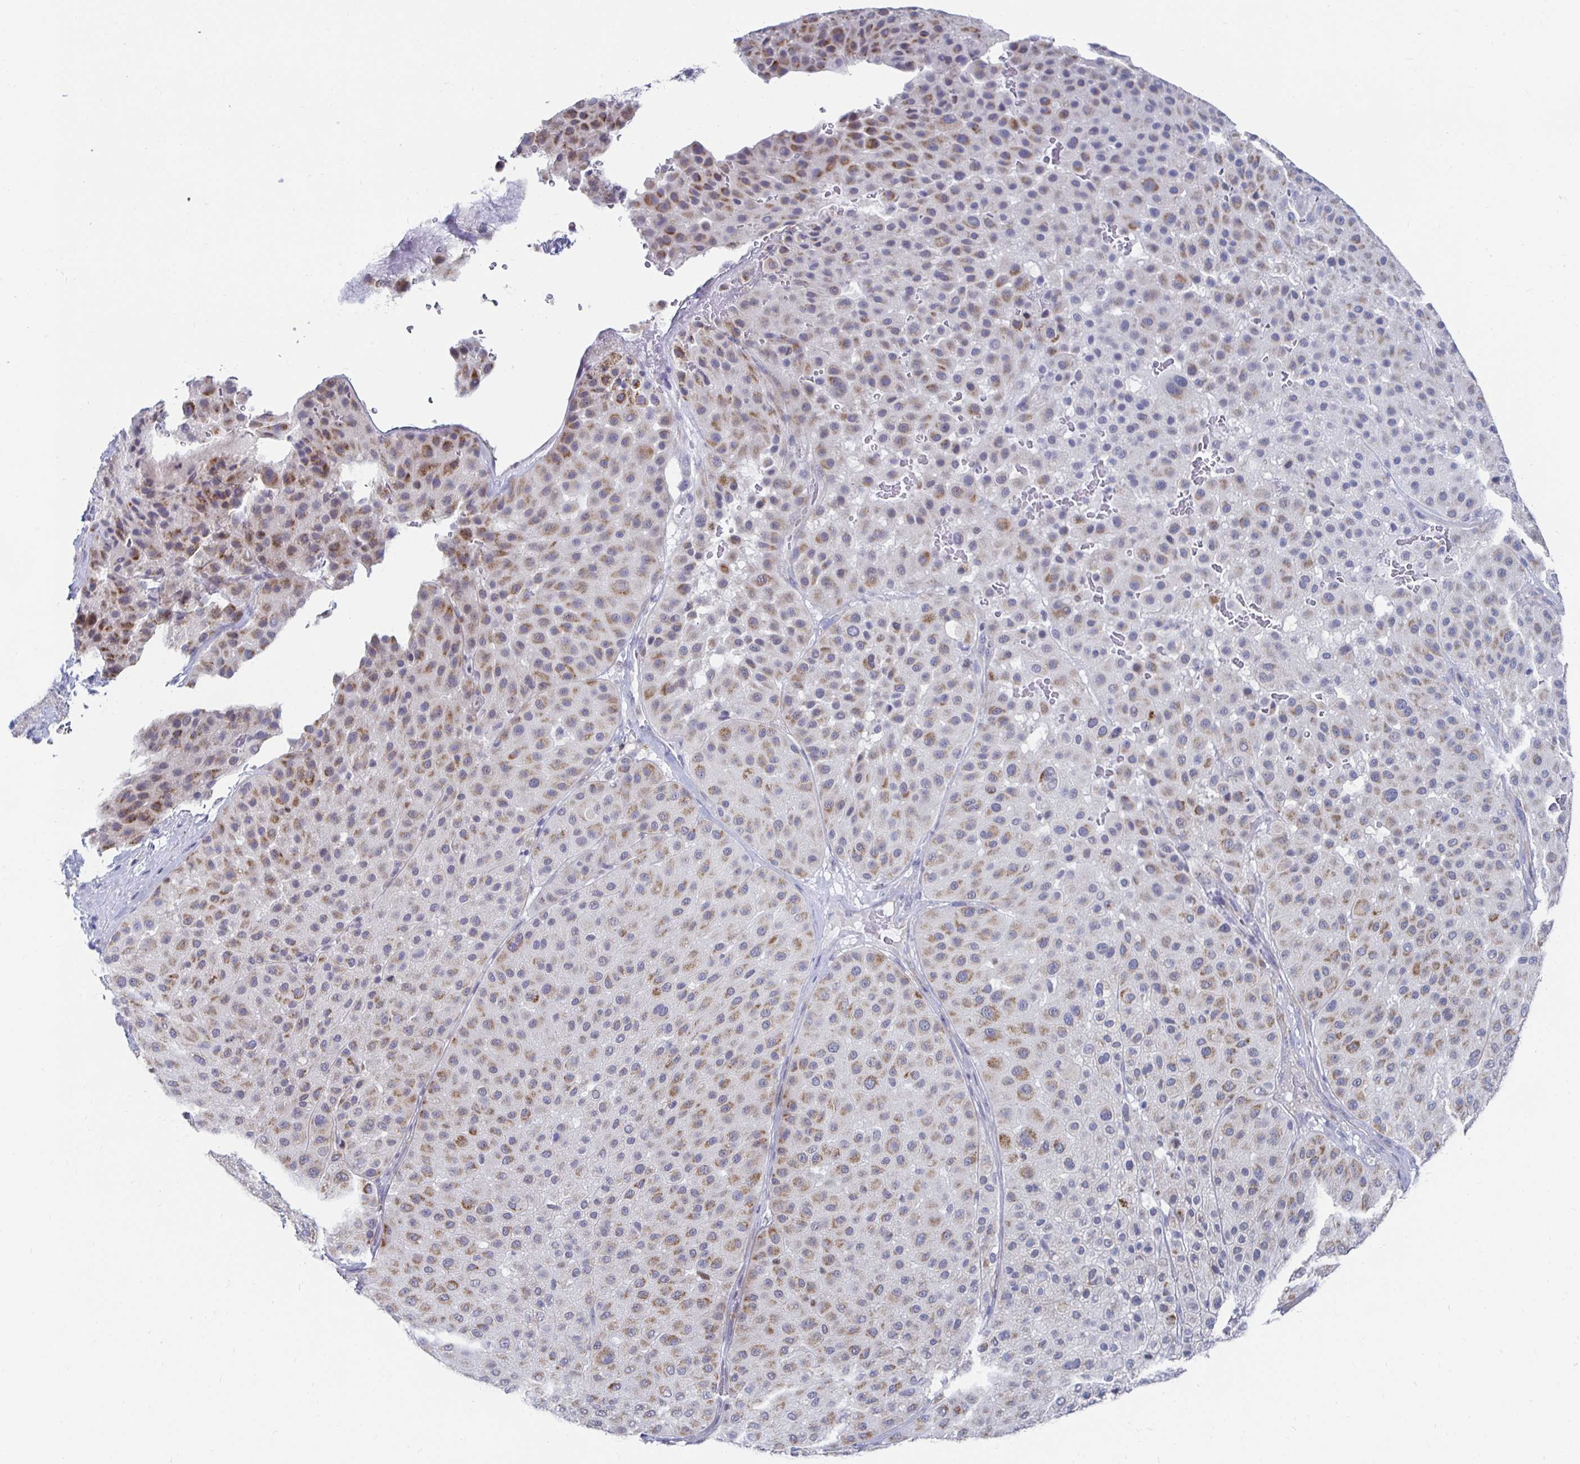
{"staining": {"intensity": "moderate", "quantity": "25%-75%", "location": "cytoplasmic/membranous"}, "tissue": "melanoma", "cell_type": "Tumor cells", "image_type": "cancer", "snomed": [{"axis": "morphology", "description": "Malignant melanoma, Metastatic site"}, {"axis": "topography", "description": "Smooth muscle"}], "caption": "A high-resolution micrograph shows immunohistochemistry staining of malignant melanoma (metastatic site), which demonstrates moderate cytoplasmic/membranous staining in approximately 25%-75% of tumor cells. Nuclei are stained in blue.", "gene": "NOCT", "patient": {"sex": "male", "age": 41}}